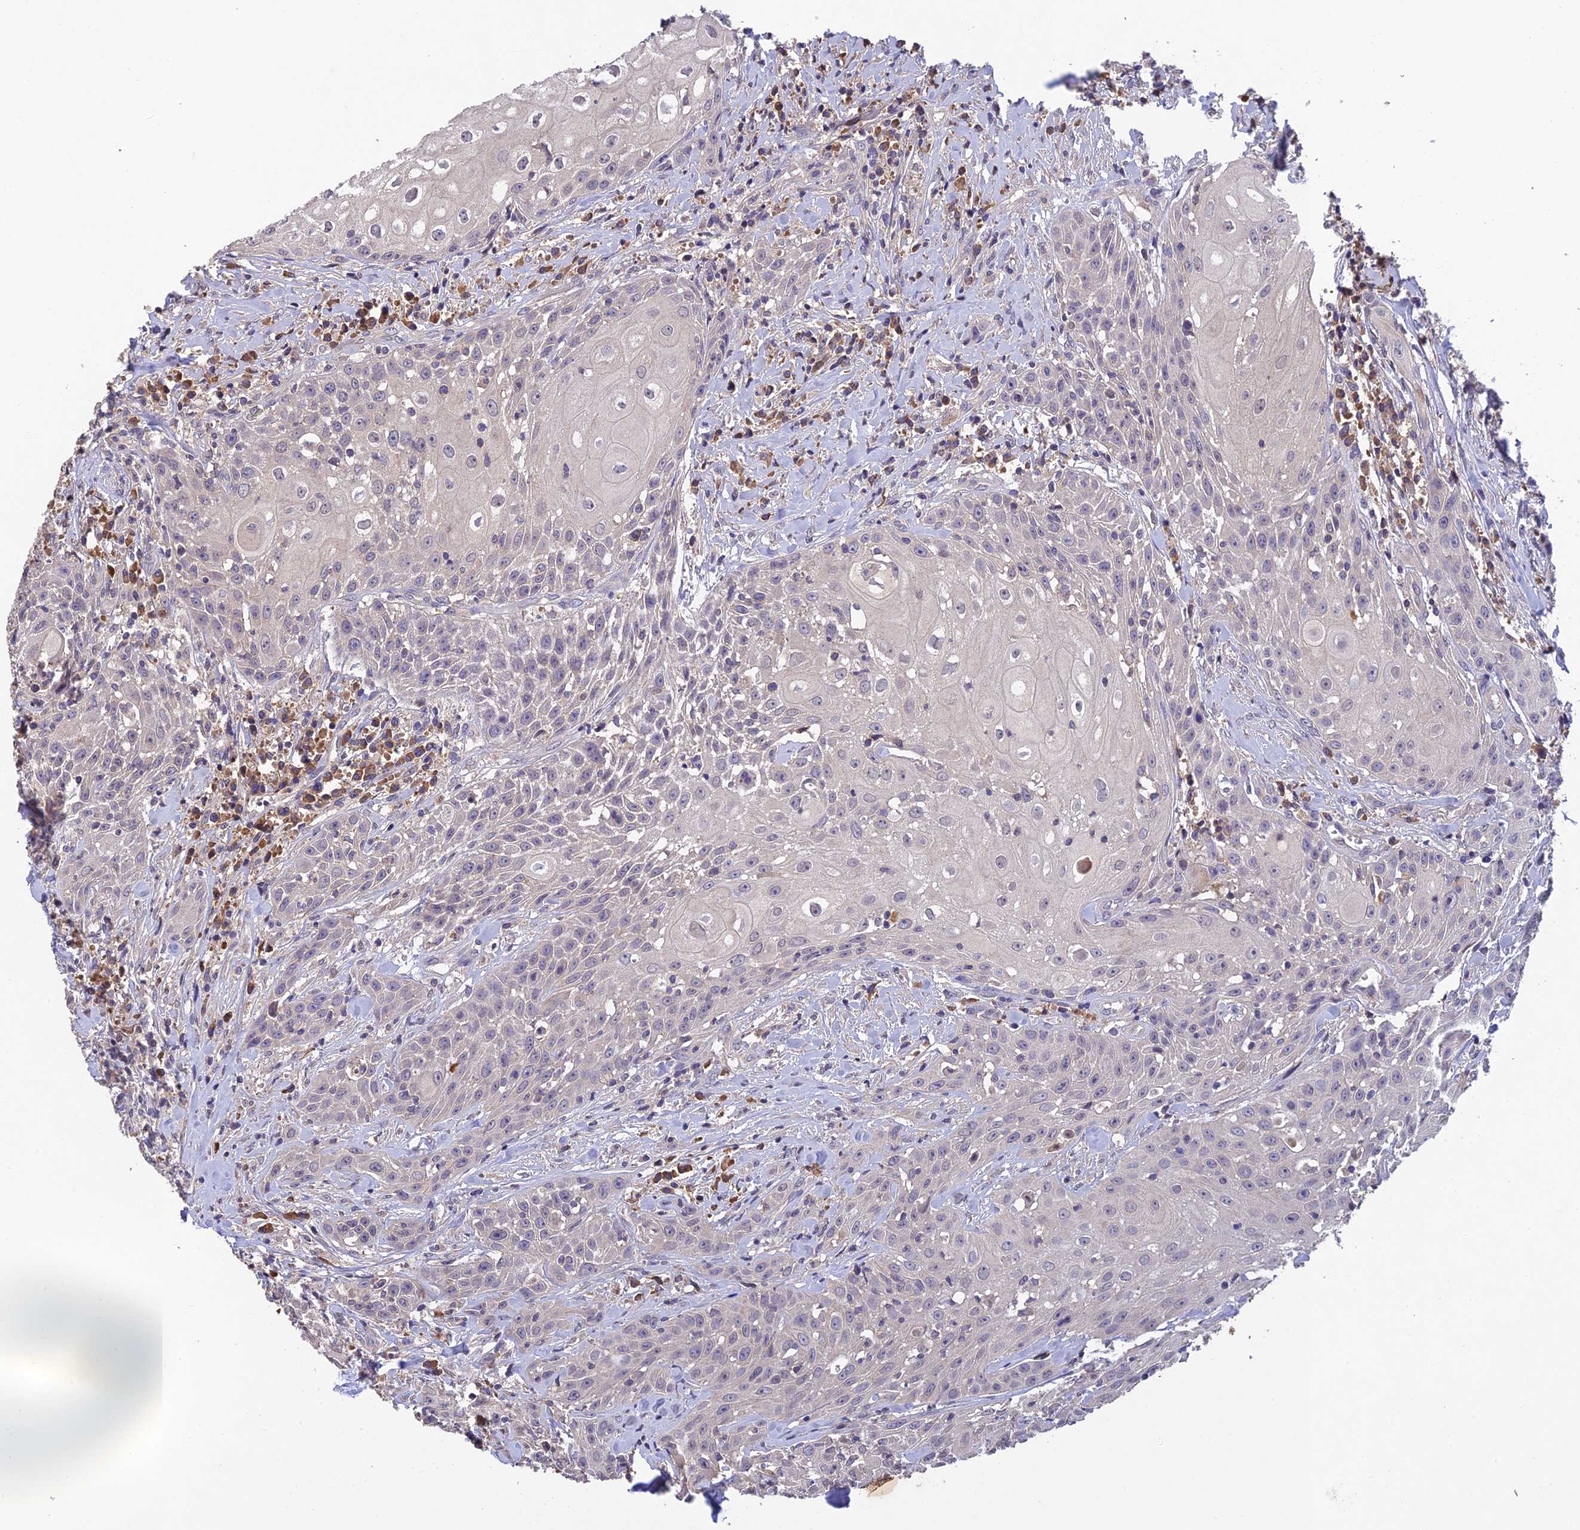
{"staining": {"intensity": "negative", "quantity": "none", "location": "none"}, "tissue": "head and neck cancer", "cell_type": "Tumor cells", "image_type": "cancer", "snomed": [{"axis": "morphology", "description": "Squamous cell carcinoma, NOS"}, {"axis": "topography", "description": "Oral tissue"}, {"axis": "topography", "description": "Head-Neck"}], "caption": "Human head and neck squamous cell carcinoma stained for a protein using immunohistochemistry displays no expression in tumor cells.", "gene": "DENND5B", "patient": {"sex": "female", "age": 82}}